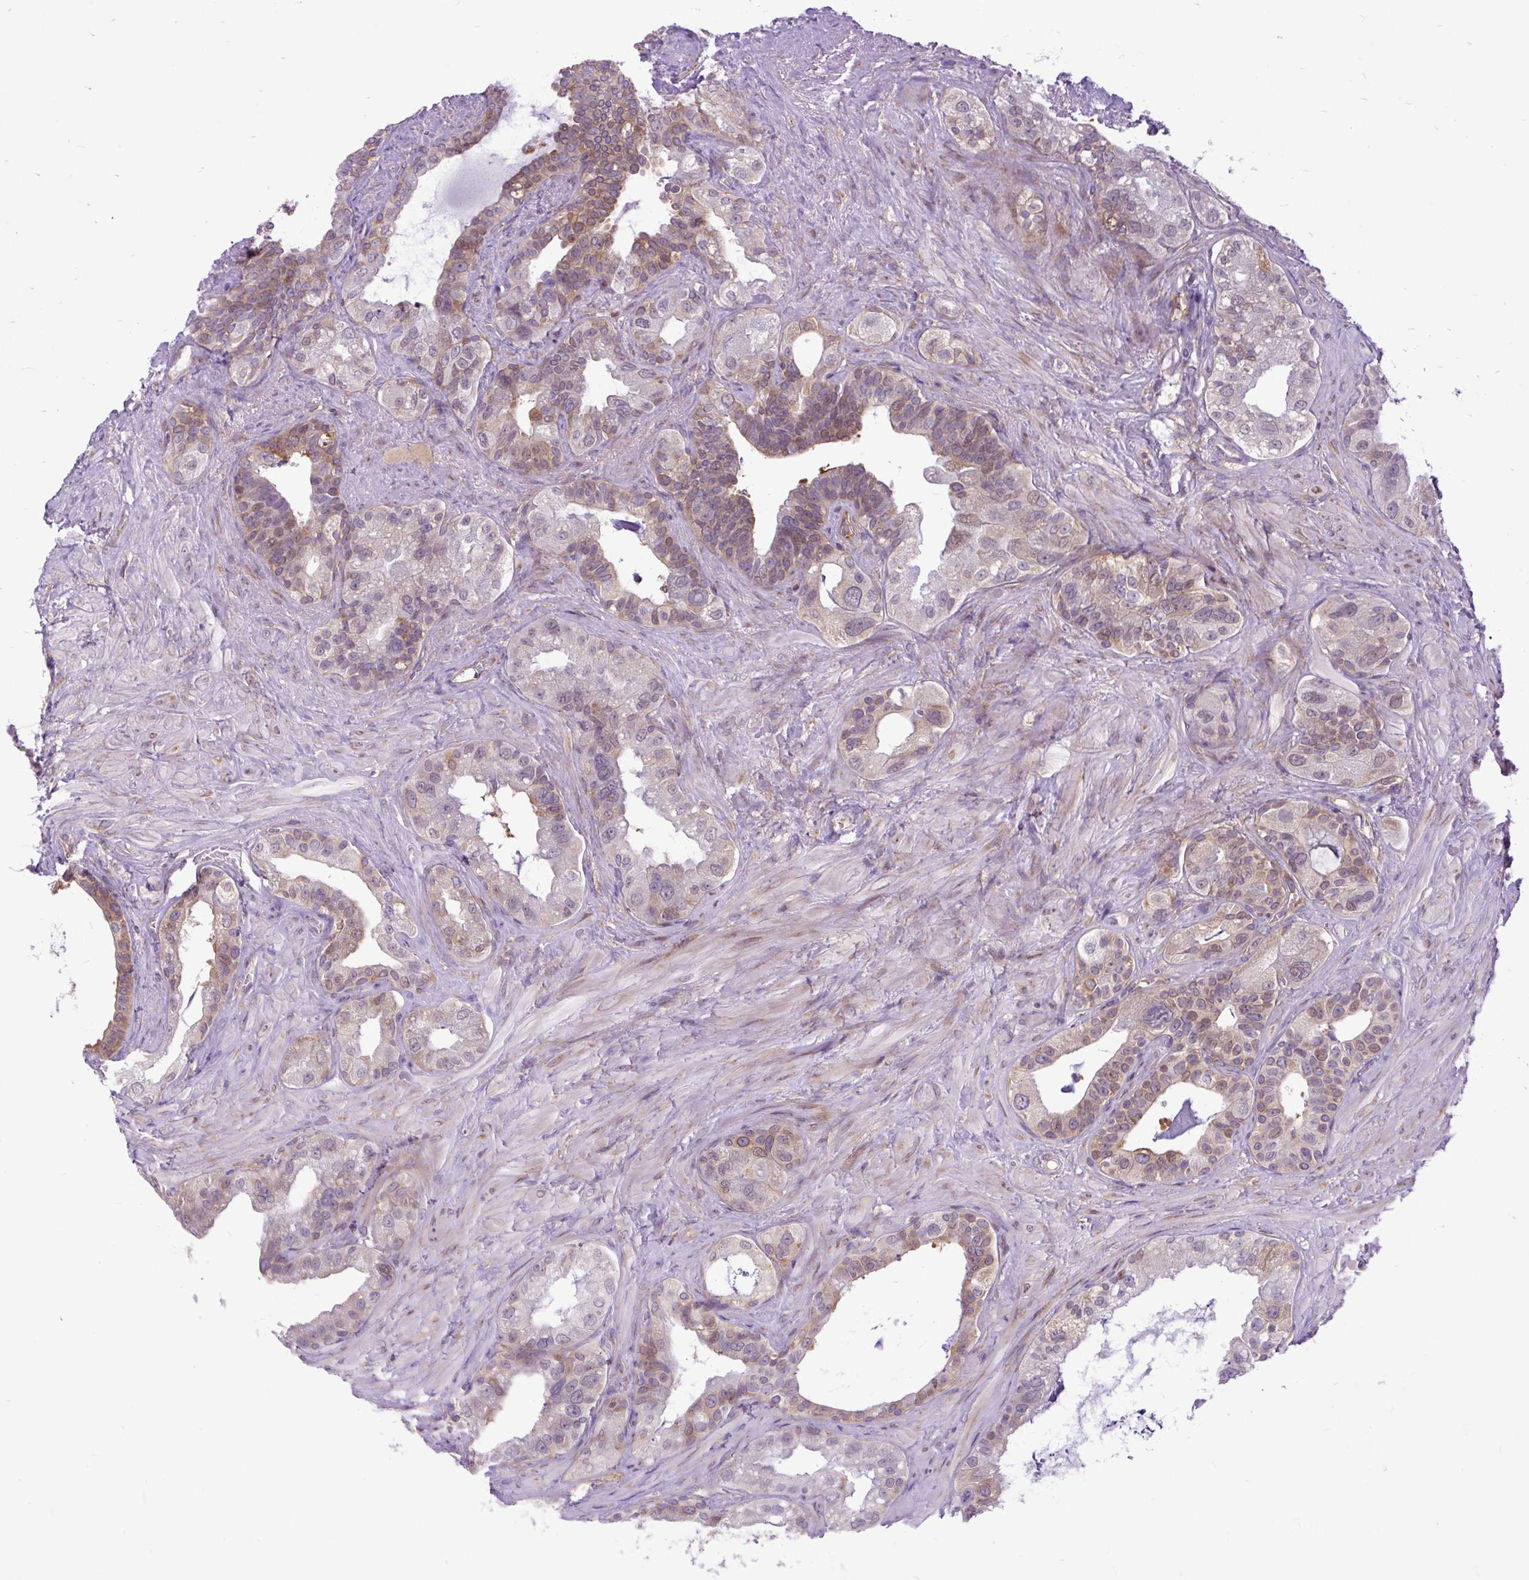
{"staining": {"intensity": "moderate", "quantity": "25%-75%", "location": "cytoplasmic/membranous"}, "tissue": "seminal vesicle", "cell_type": "Glandular cells", "image_type": "normal", "snomed": [{"axis": "morphology", "description": "Normal tissue, NOS"}, {"axis": "topography", "description": "Seminal veicle"}, {"axis": "topography", "description": "Peripheral nerve tissue"}], "caption": "Protein staining of unremarkable seminal vesicle reveals moderate cytoplasmic/membranous expression in approximately 25%-75% of glandular cells.", "gene": "TRIM17", "patient": {"sex": "male", "age": 76}}